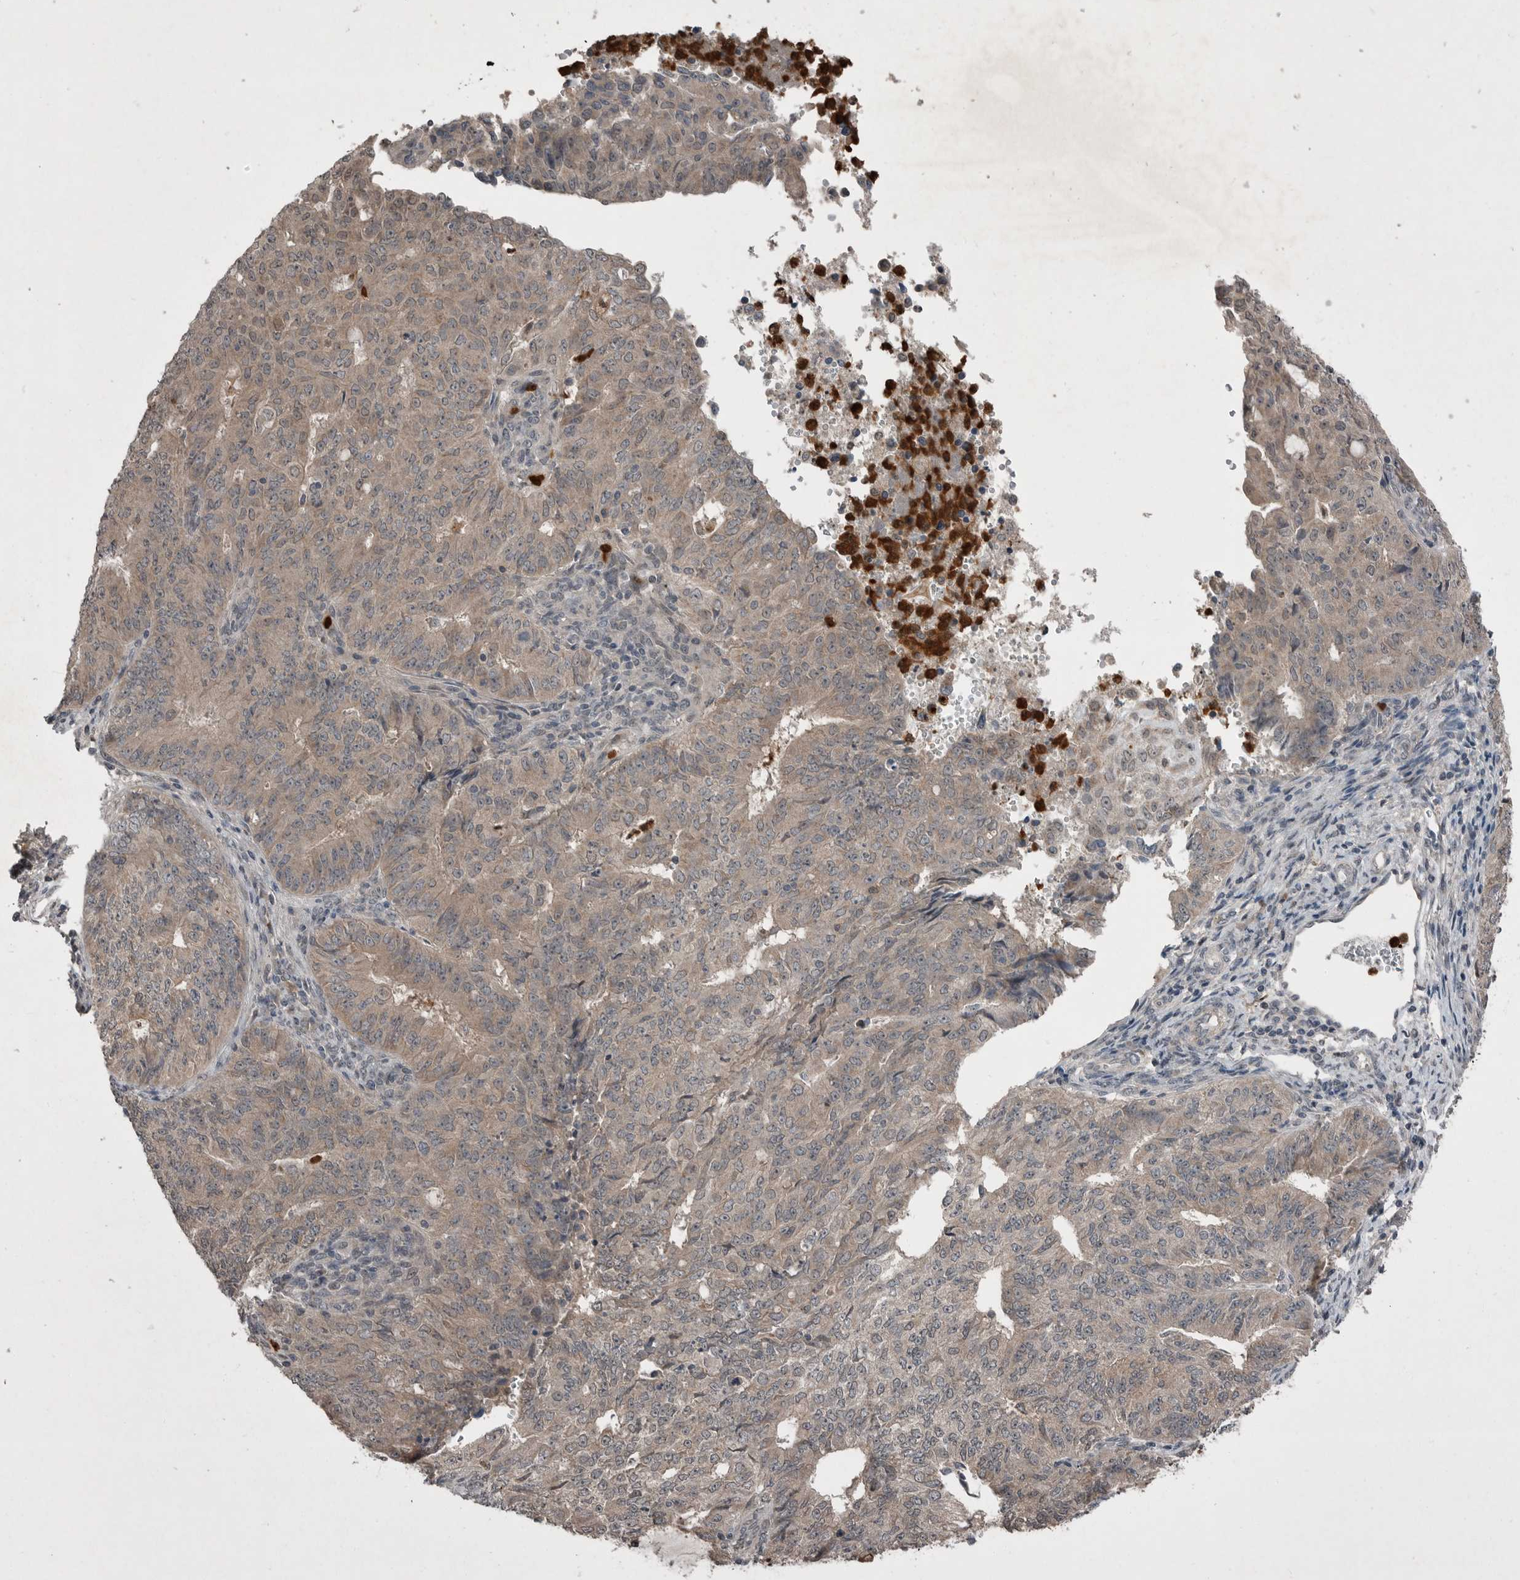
{"staining": {"intensity": "weak", "quantity": ">75%", "location": "cytoplasmic/membranous"}, "tissue": "endometrial cancer", "cell_type": "Tumor cells", "image_type": "cancer", "snomed": [{"axis": "morphology", "description": "Adenocarcinoma, NOS"}, {"axis": "topography", "description": "Endometrium"}], "caption": "A photomicrograph of adenocarcinoma (endometrial) stained for a protein demonstrates weak cytoplasmic/membranous brown staining in tumor cells. The staining was performed using DAB (3,3'-diaminobenzidine), with brown indicating positive protein expression. Nuclei are stained blue with hematoxylin.", "gene": "SCP2", "patient": {"sex": "female", "age": 32}}